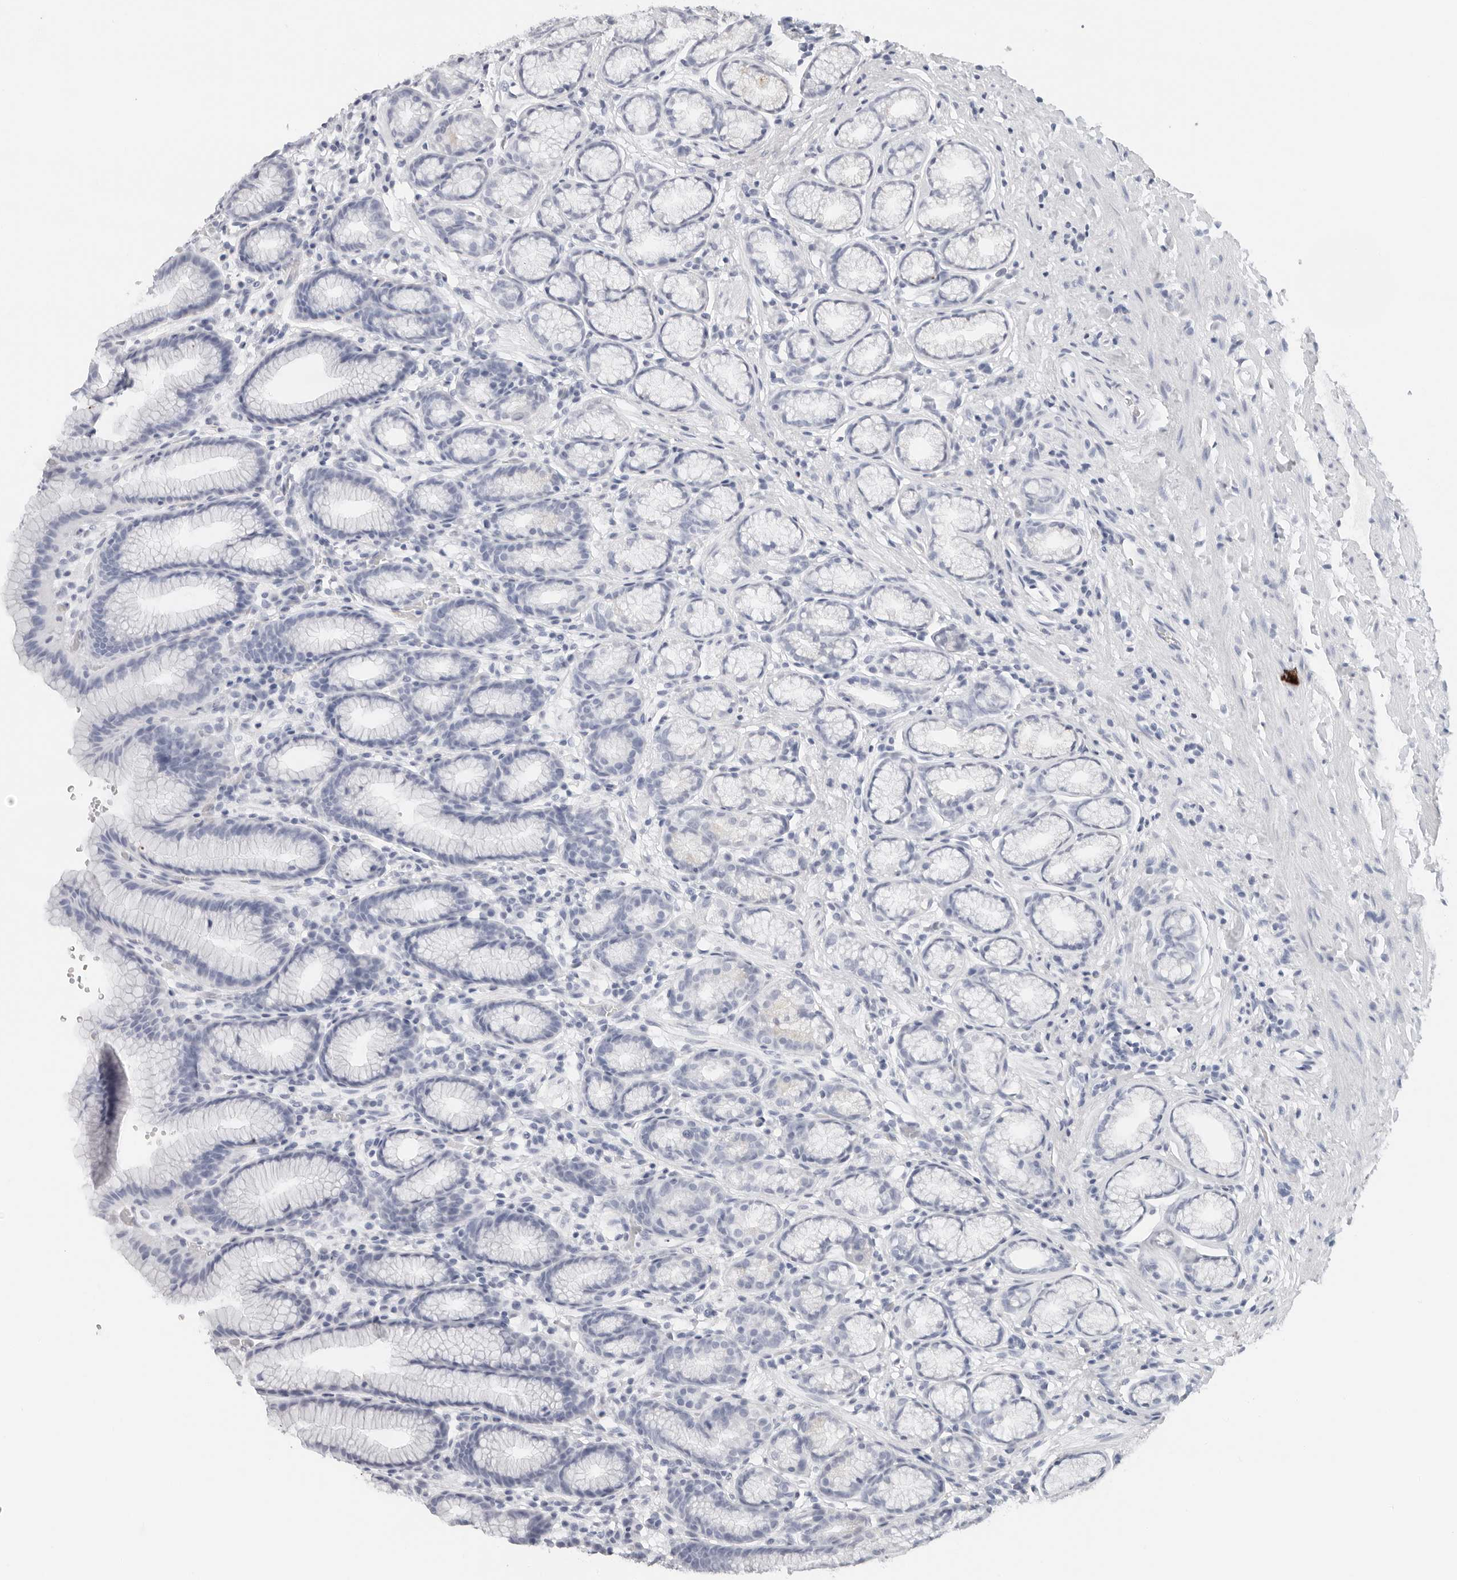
{"staining": {"intensity": "negative", "quantity": "none", "location": "none"}, "tissue": "stomach", "cell_type": "Glandular cells", "image_type": "normal", "snomed": [{"axis": "morphology", "description": "Normal tissue, NOS"}, {"axis": "topography", "description": "Stomach"}], "caption": "Immunohistochemistry (IHC) image of unremarkable stomach: stomach stained with DAB displays no significant protein positivity in glandular cells. (Immunohistochemistry, brightfield microscopy, high magnification).", "gene": "CST1", "patient": {"sex": "male", "age": 42}}